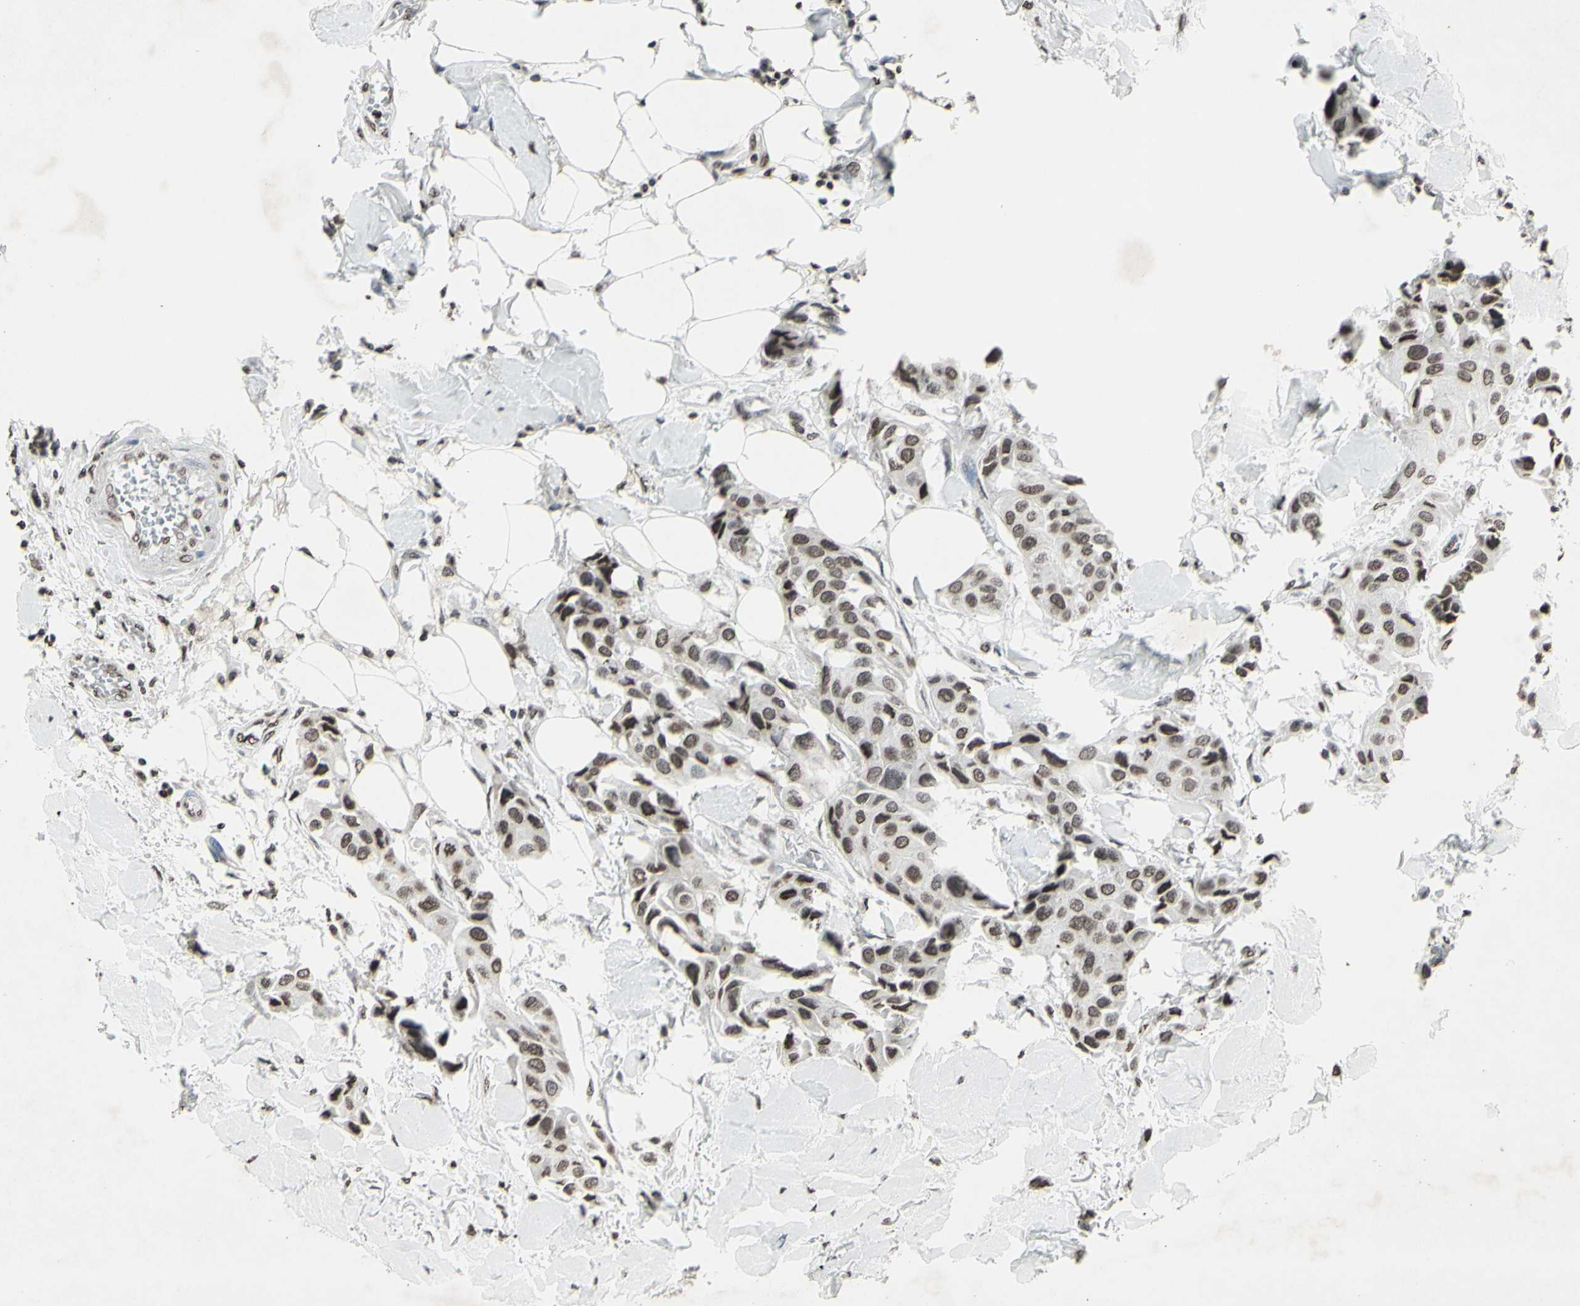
{"staining": {"intensity": "moderate", "quantity": "25%-75%", "location": "nuclear"}, "tissue": "breast cancer", "cell_type": "Tumor cells", "image_type": "cancer", "snomed": [{"axis": "morphology", "description": "Duct carcinoma"}, {"axis": "topography", "description": "Breast"}], "caption": "Human breast cancer (invasive ductal carcinoma) stained with a brown dye demonstrates moderate nuclear positive staining in about 25%-75% of tumor cells.", "gene": "CD79B", "patient": {"sex": "female", "age": 80}}